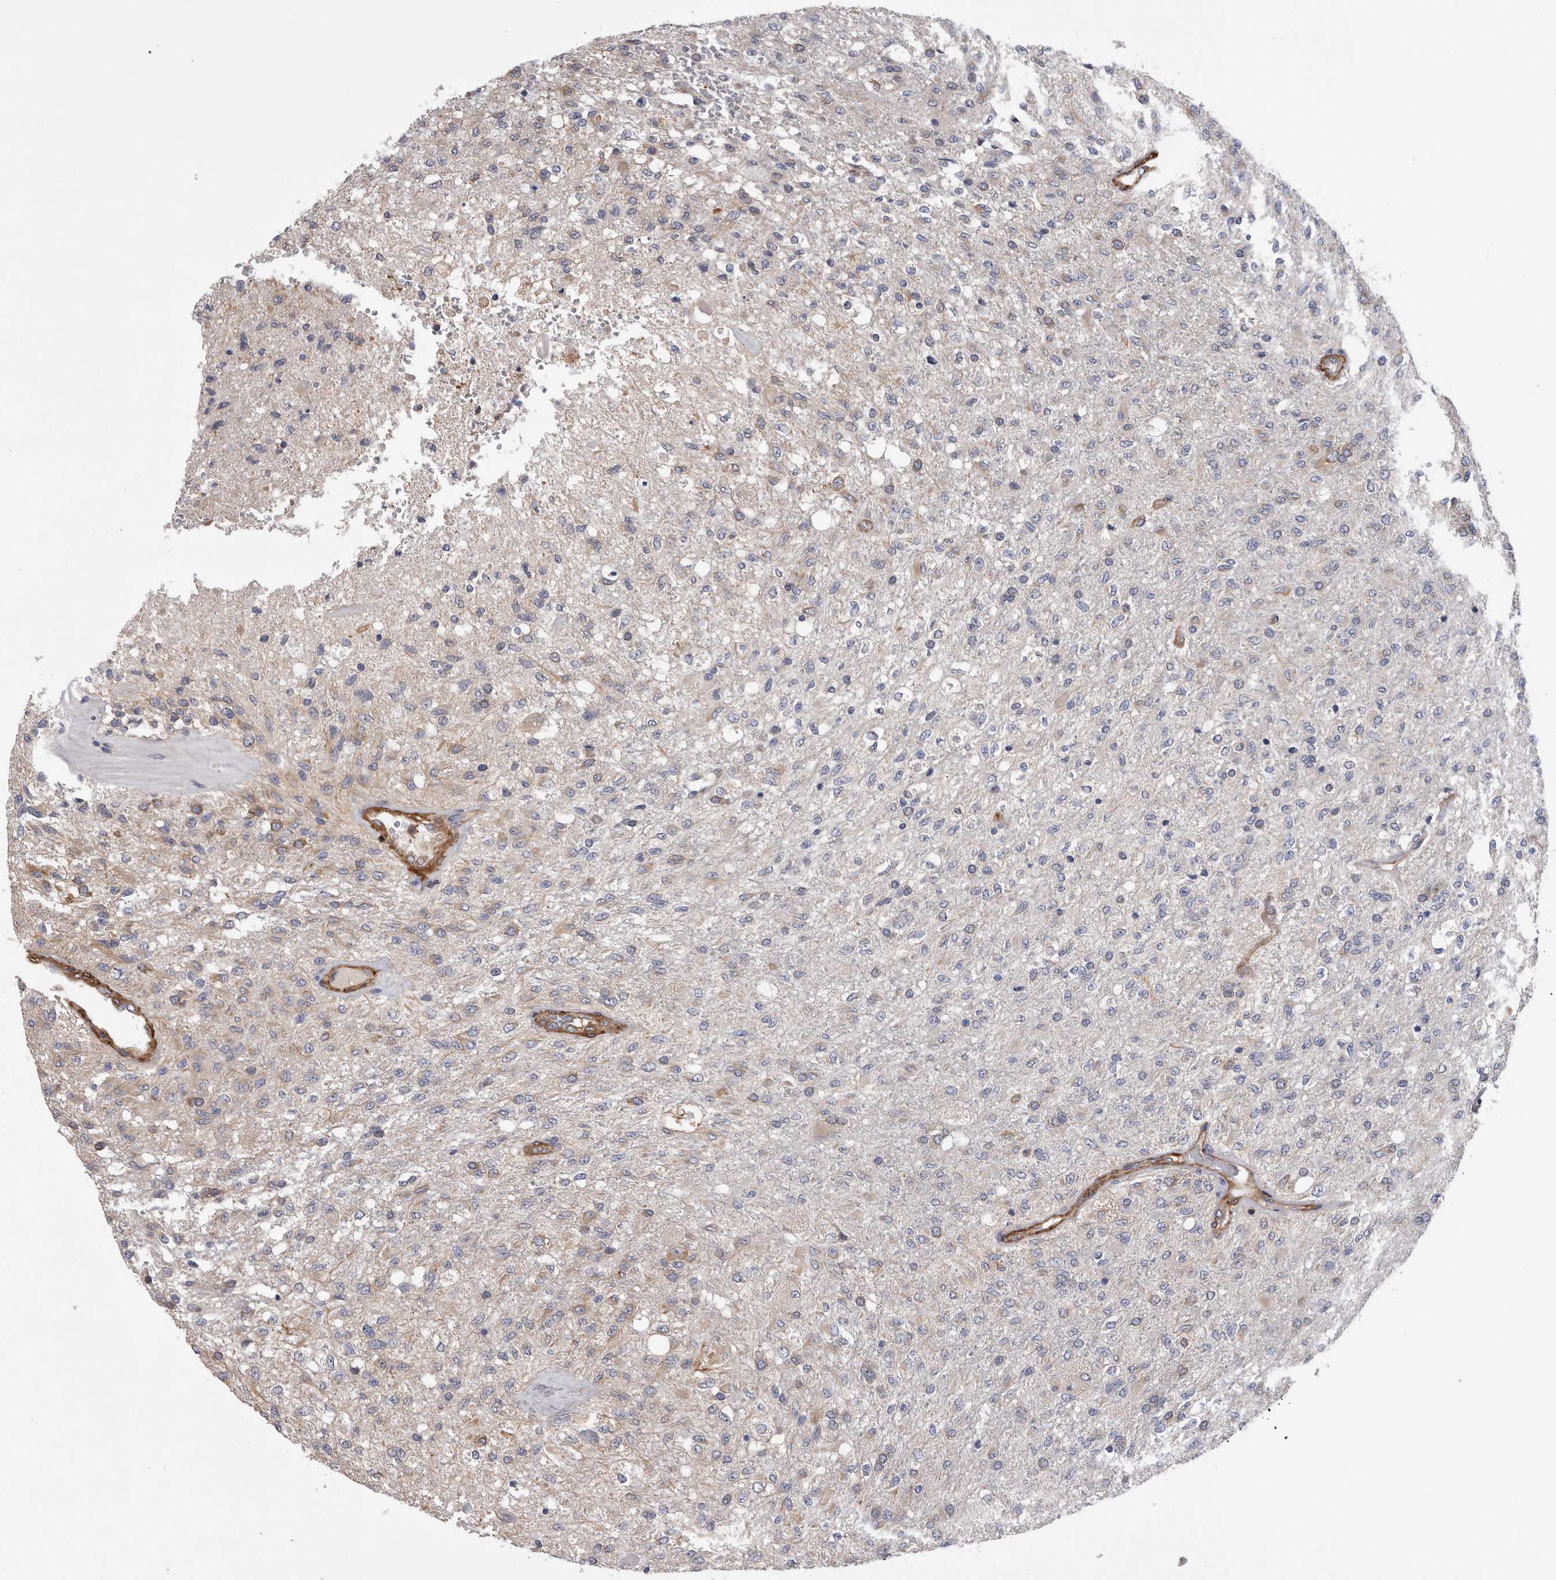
{"staining": {"intensity": "weak", "quantity": "<25%", "location": "cytoplasmic/membranous"}, "tissue": "glioma", "cell_type": "Tumor cells", "image_type": "cancer", "snomed": [{"axis": "morphology", "description": "Normal tissue, NOS"}, {"axis": "morphology", "description": "Glioma, malignant, High grade"}, {"axis": "topography", "description": "Cerebral cortex"}], "caption": "This histopathology image is of malignant glioma (high-grade) stained with immunohistochemistry (IHC) to label a protein in brown with the nuclei are counter-stained blue. There is no expression in tumor cells.", "gene": "EPRS1", "patient": {"sex": "male", "age": 77}}